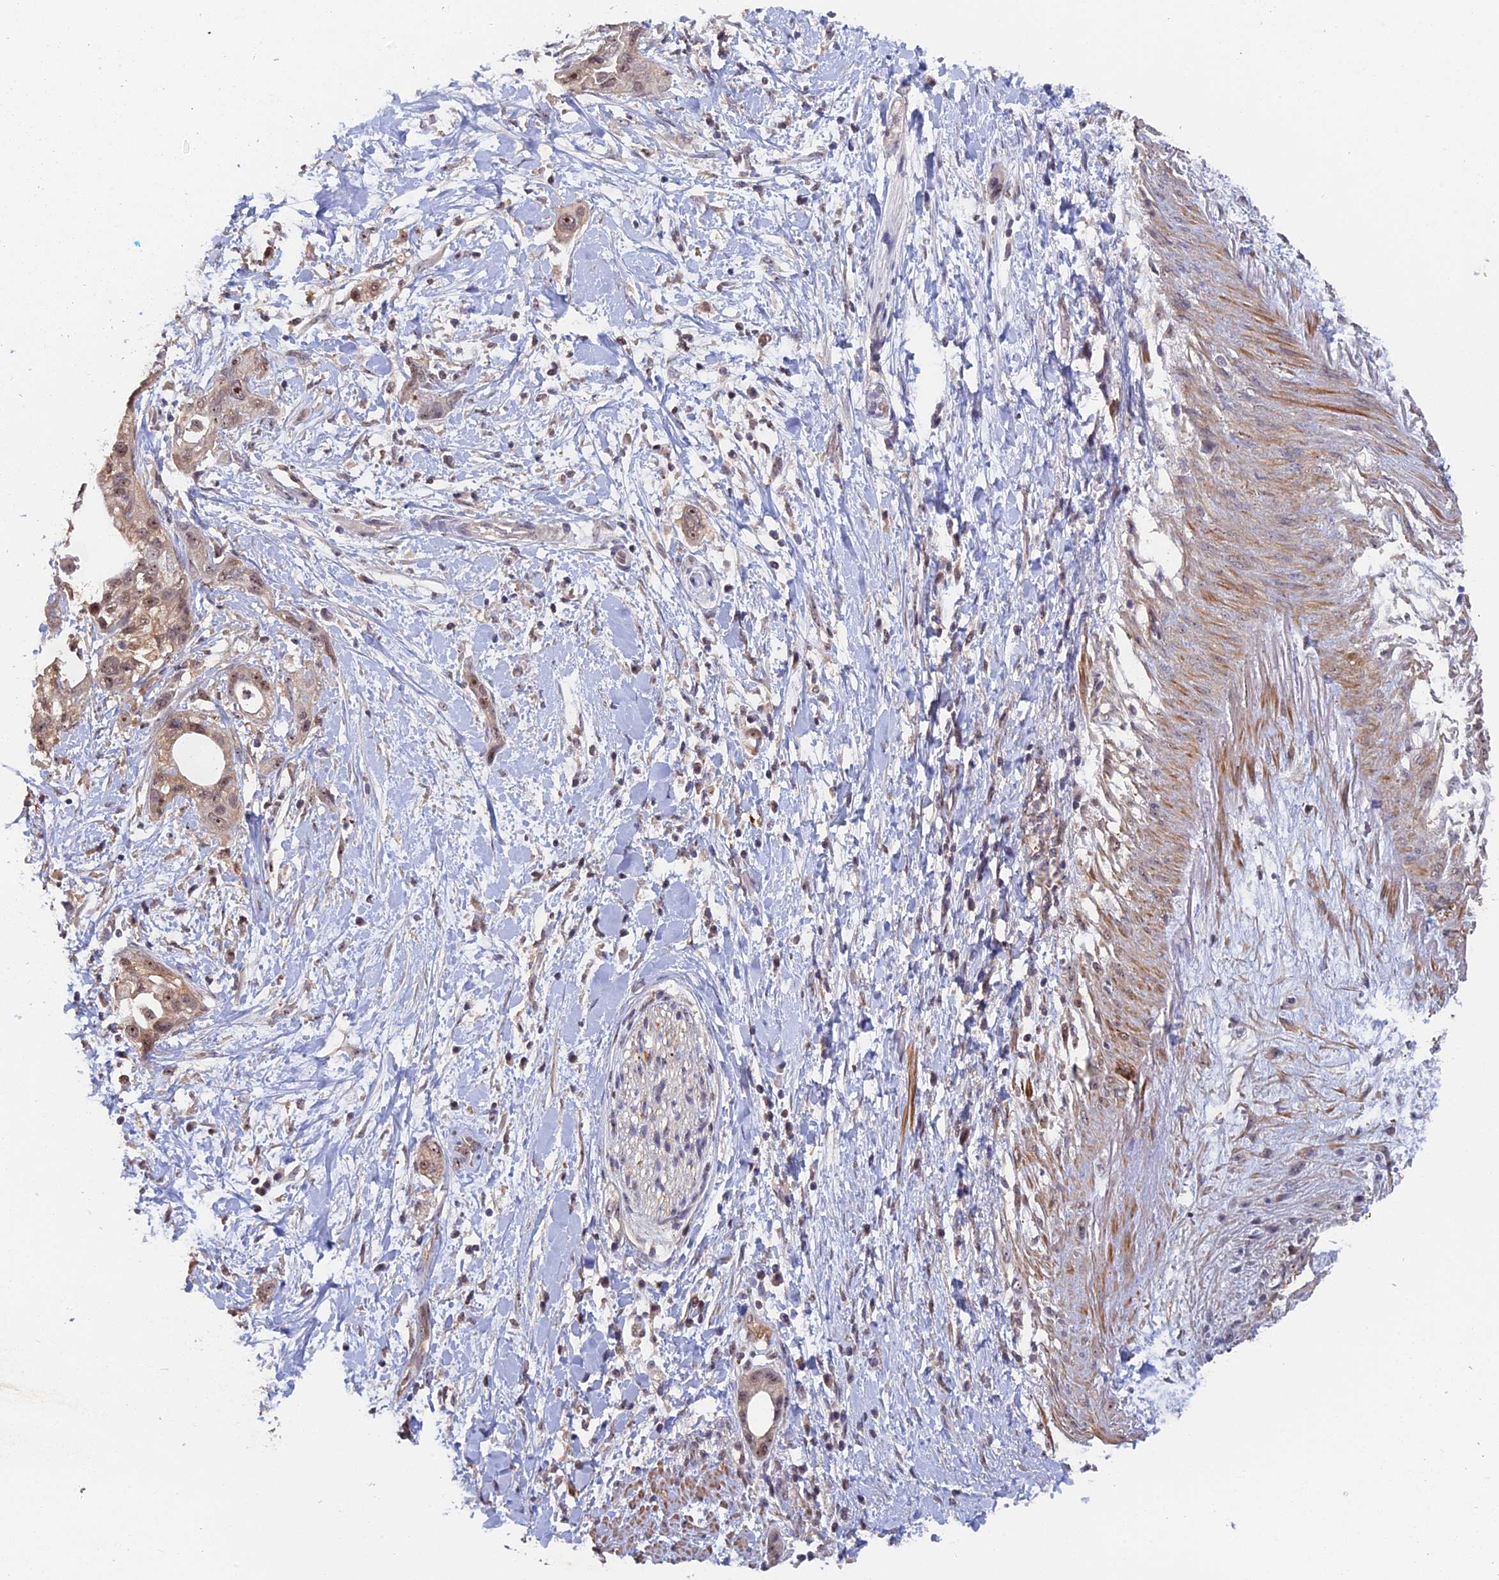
{"staining": {"intensity": "weak", "quantity": ">75%", "location": "nuclear"}, "tissue": "pancreatic cancer", "cell_type": "Tumor cells", "image_type": "cancer", "snomed": [{"axis": "morphology", "description": "Normal tissue, NOS"}, {"axis": "morphology", "description": "Adenocarcinoma, NOS"}, {"axis": "topography", "description": "Pancreas"}, {"axis": "topography", "description": "Peripheral nerve tissue"}], "caption": "Immunohistochemistry (DAB (3,3'-diaminobenzidine)) staining of pancreatic cancer reveals weak nuclear protein positivity in about >75% of tumor cells.", "gene": "FAM98C", "patient": {"sex": "male", "age": 59}}